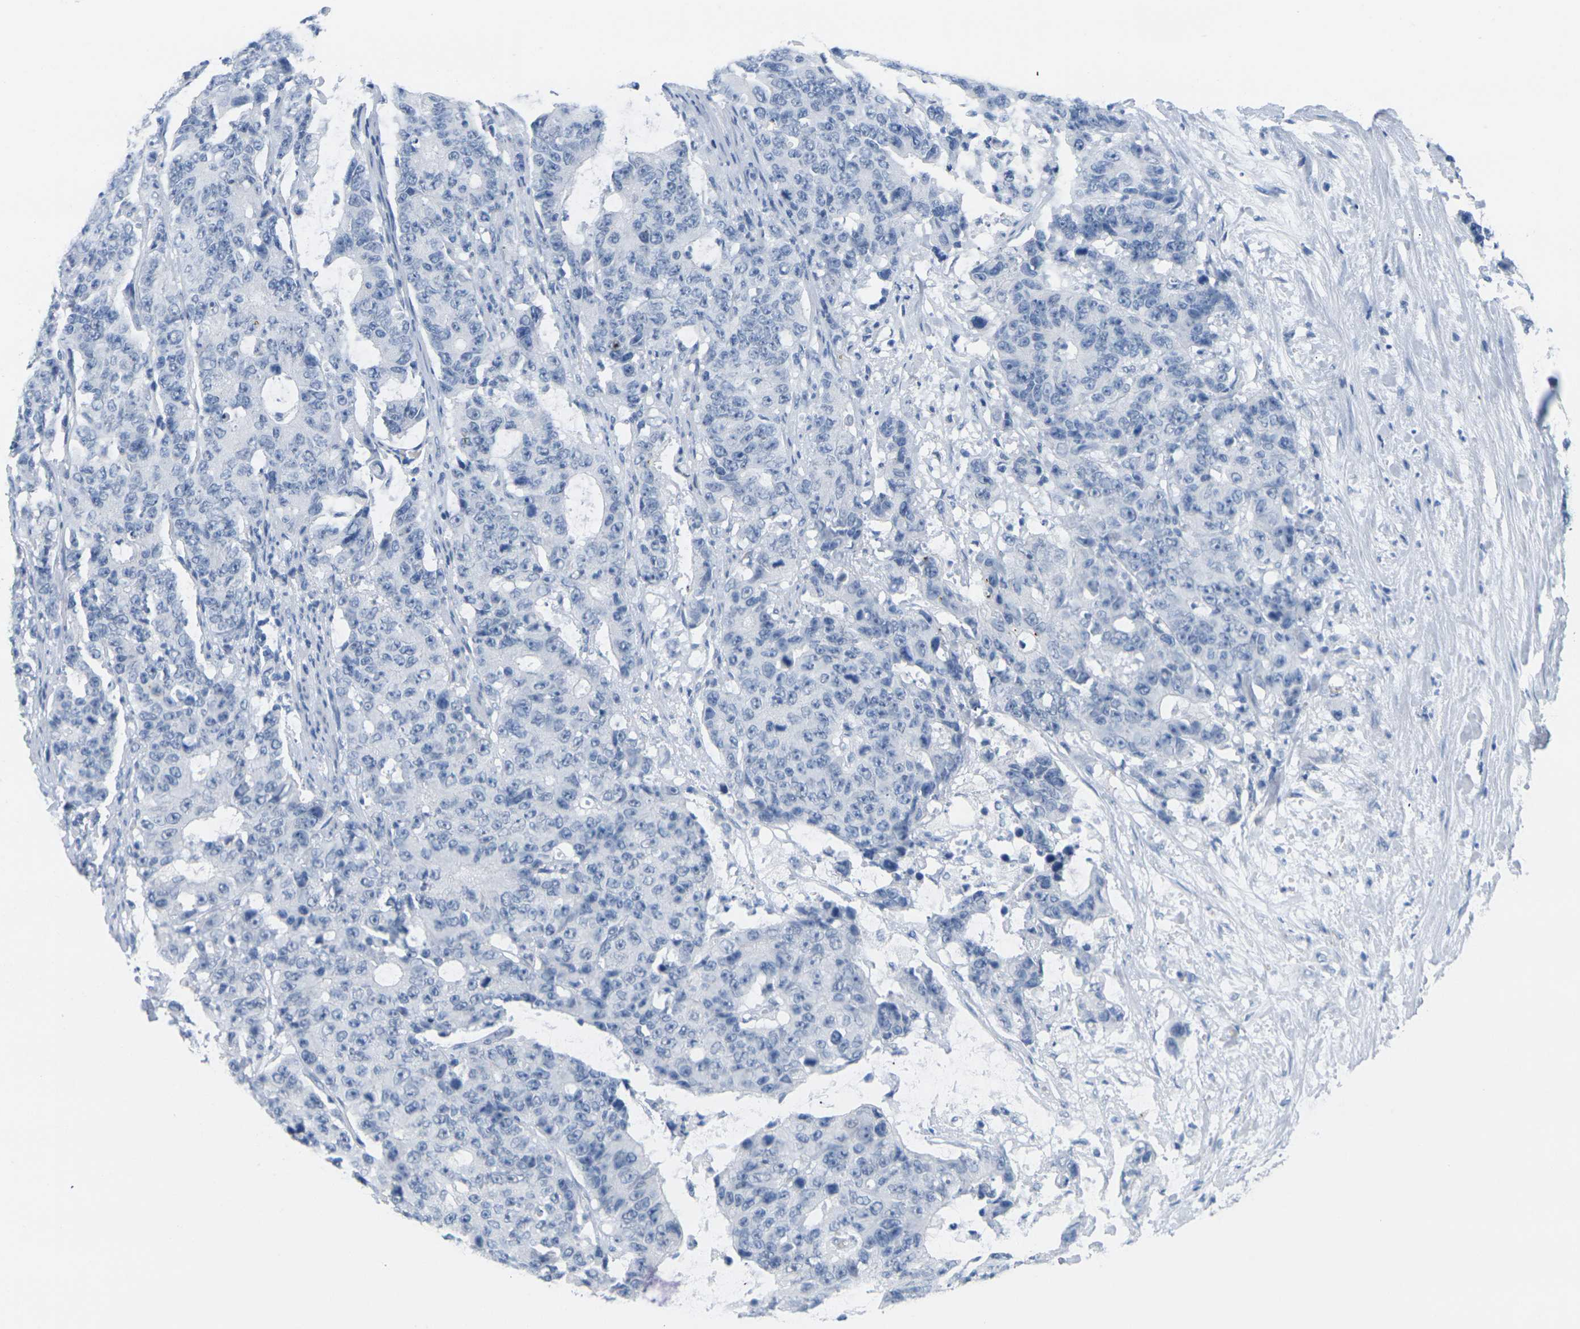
{"staining": {"intensity": "negative", "quantity": "none", "location": "none"}, "tissue": "colorectal cancer", "cell_type": "Tumor cells", "image_type": "cancer", "snomed": [{"axis": "morphology", "description": "Adenocarcinoma, NOS"}, {"axis": "topography", "description": "Colon"}], "caption": "DAB immunohistochemical staining of human colorectal cancer (adenocarcinoma) reveals no significant positivity in tumor cells.", "gene": "CTAG1A", "patient": {"sex": "female", "age": 86}}